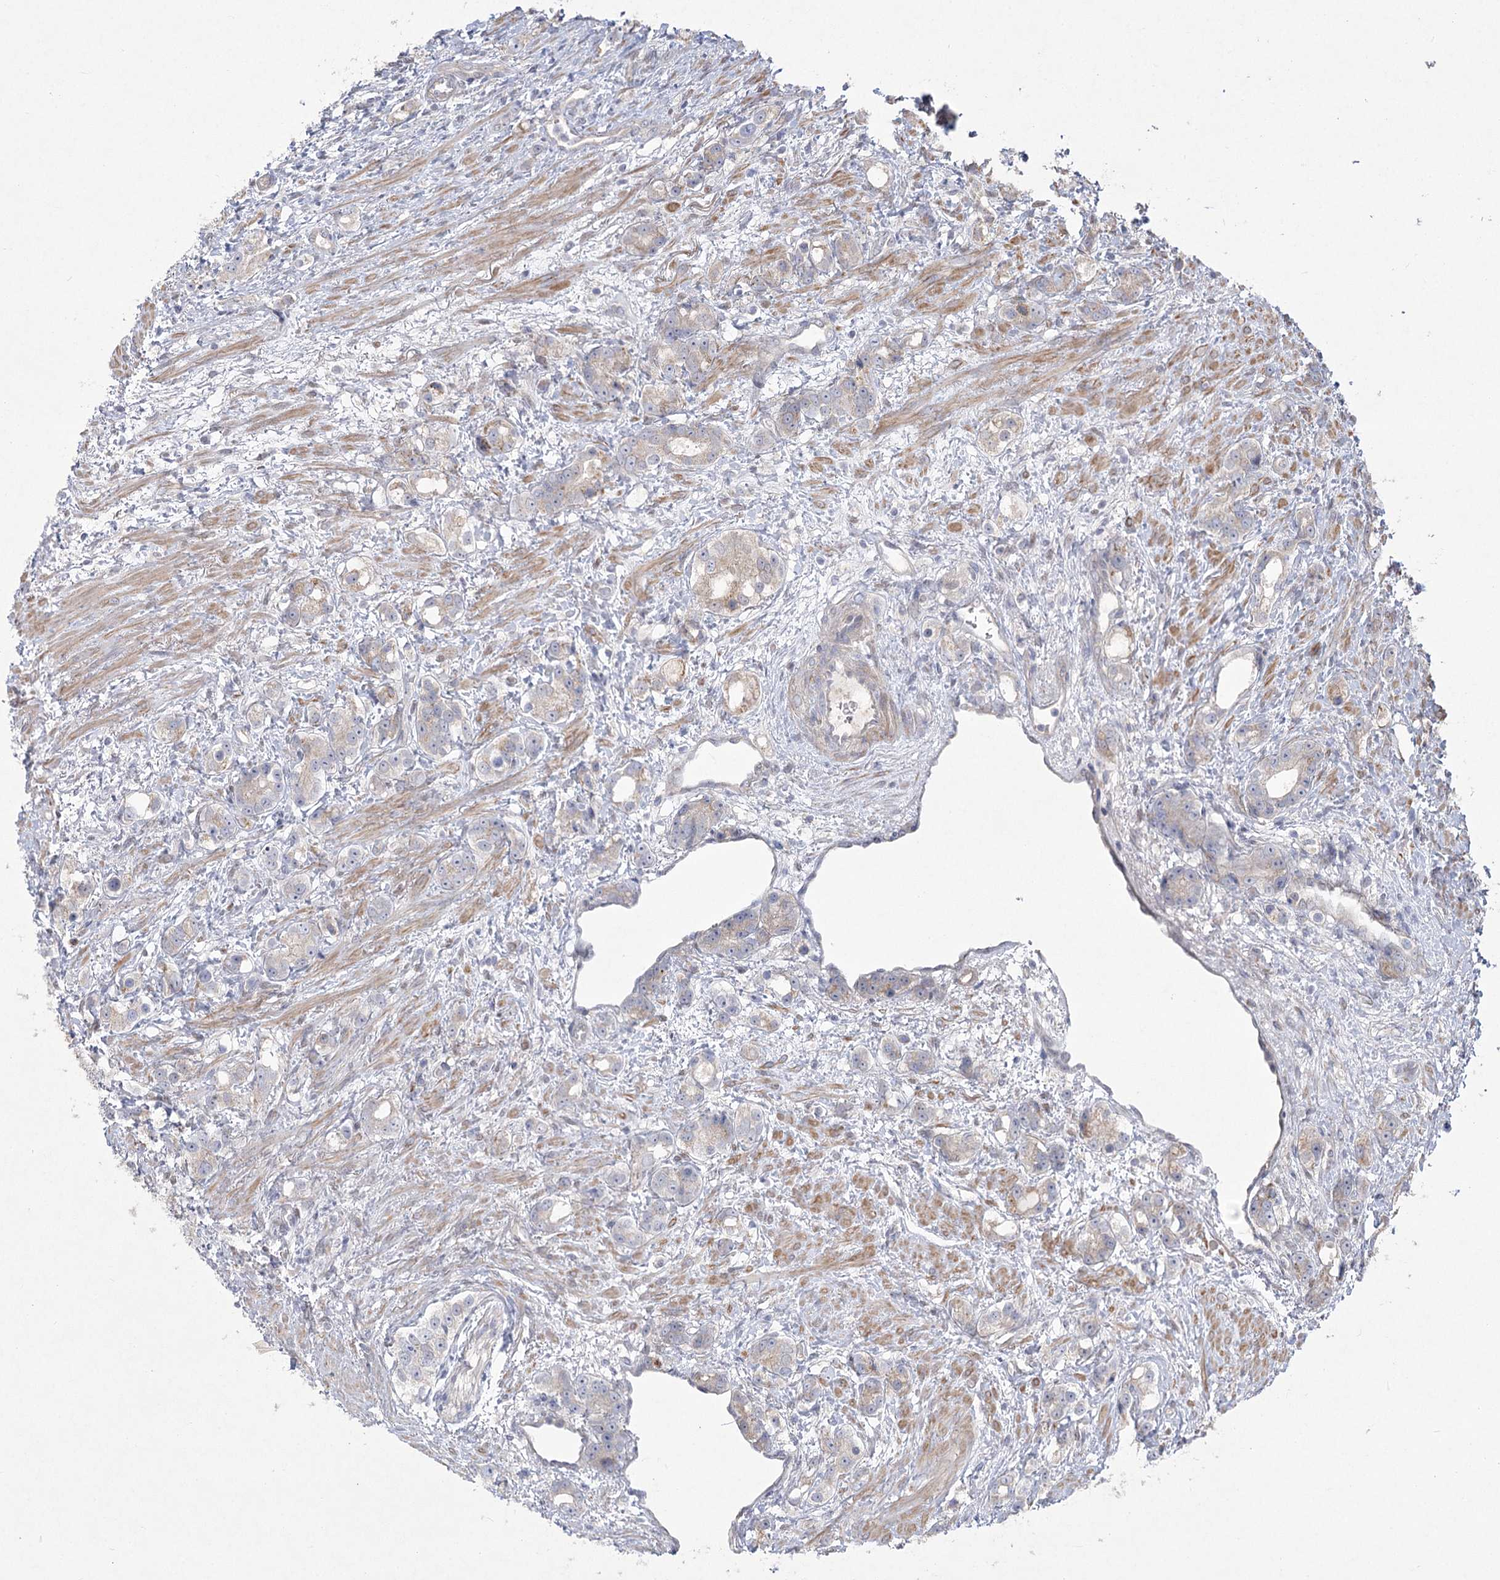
{"staining": {"intensity": "negative", "quantity": "none", "location": "none"}, "tissue": "prostate cancer", "cell_type": "Tumor cells", "image_type": "cancer", "snomed": [{"axis": "morphology", "description": "Adenocarcinoma, High grade"}, {"axis": "topography", "description": "Prostate"}], "caption": "An immunohistochemistry image of prostate cancer is shown. There is no staining in tumor cells of prostate cancer.", "gene": "CAMTA1", "patient": {"sex": "male", "age": 63}}